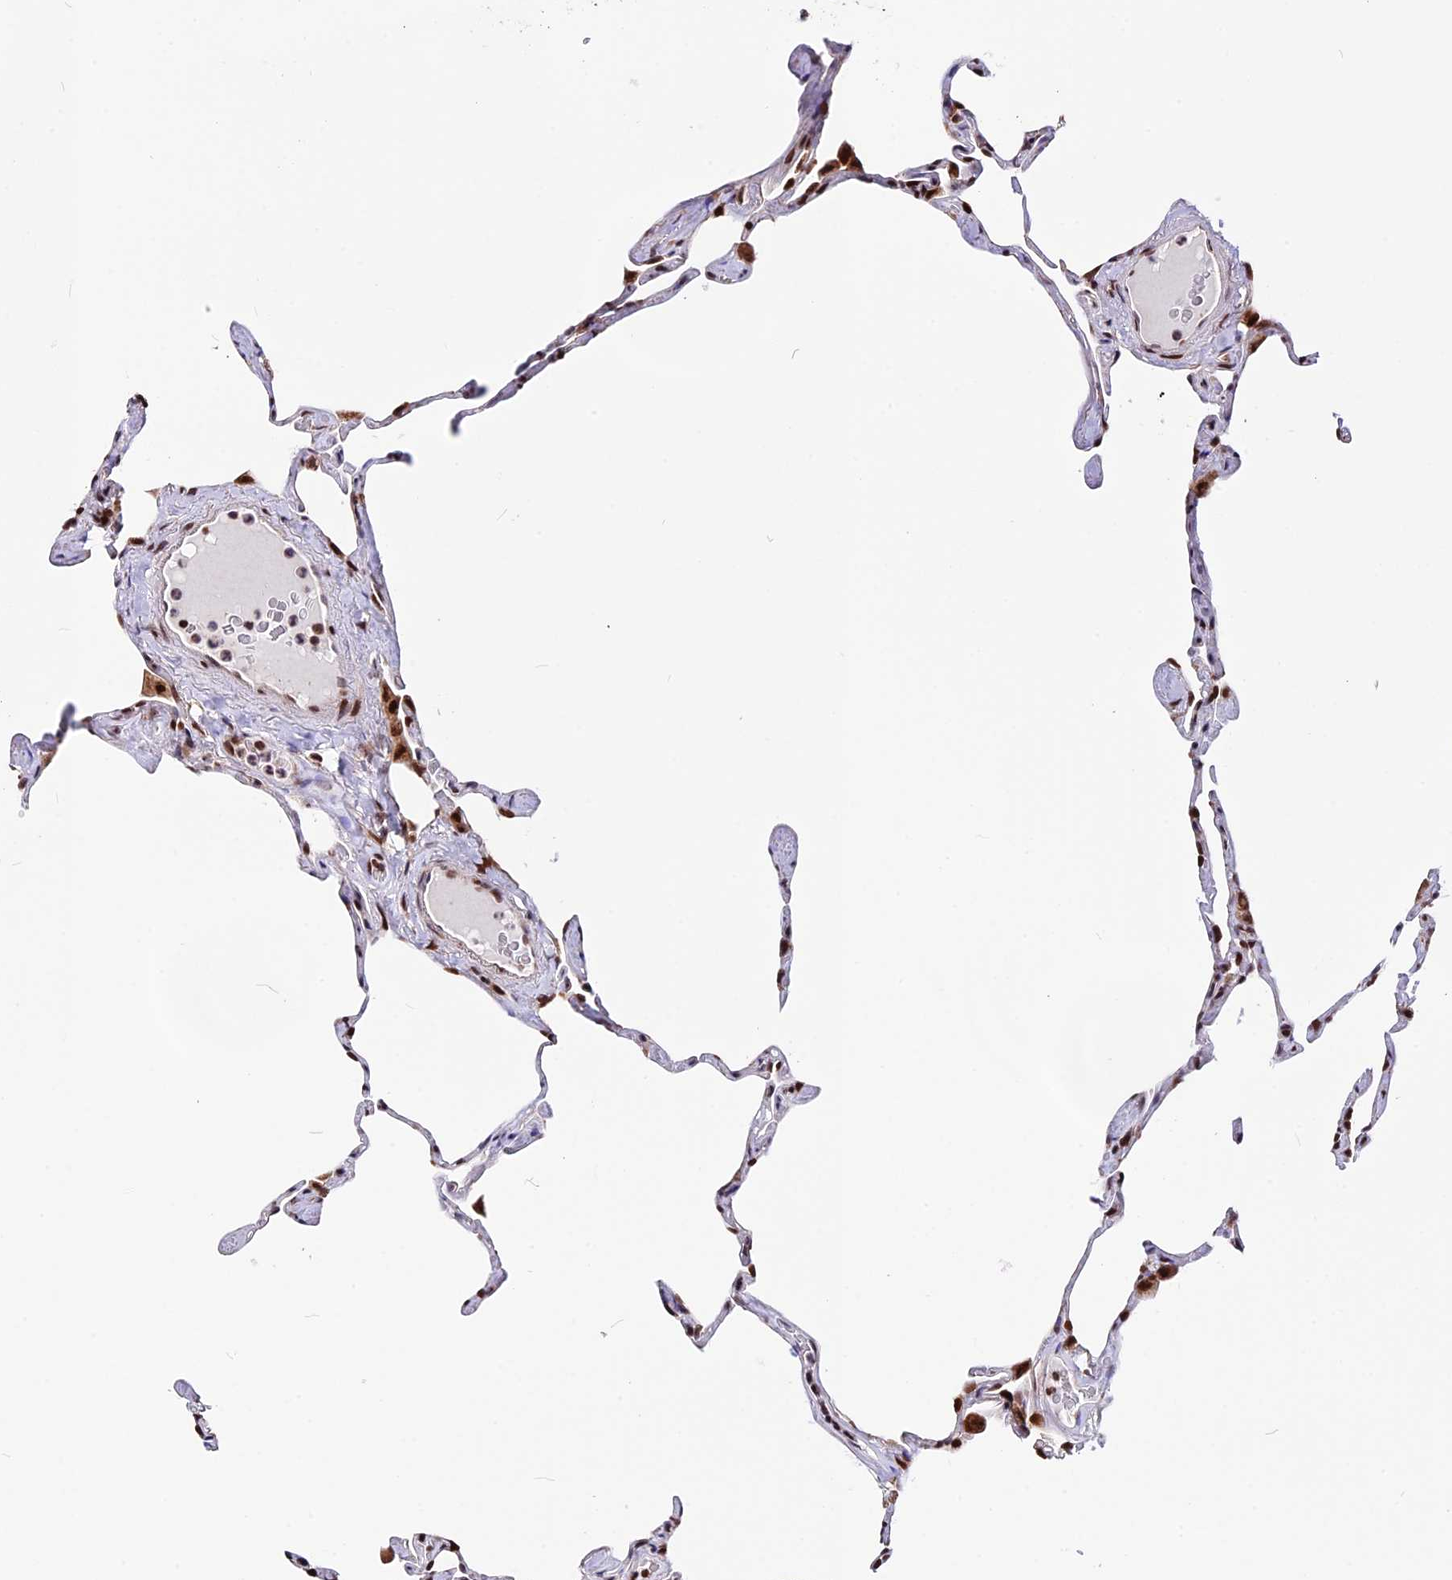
{"staining": {"intensity": "negative", "quantity": "none", "location": "none"}, "tissue": "lung", "cell_type": "Alveolar cells", "image_type": "normal", "snomed": [{"axis": "morphology", "description": "Normal tissue, NOS"}, {"axis": "topography", "description": "Lung"}], "caption": "A photomicrograph of human lung is negative for staining in alveolar cells. (DAB (3,3'-diaminobenzidine) immunohistochemistry (IHC) with hematoxylin counter stain).", "gene": "FAM174C", "patient": {"sex": "male", "age": 65}}